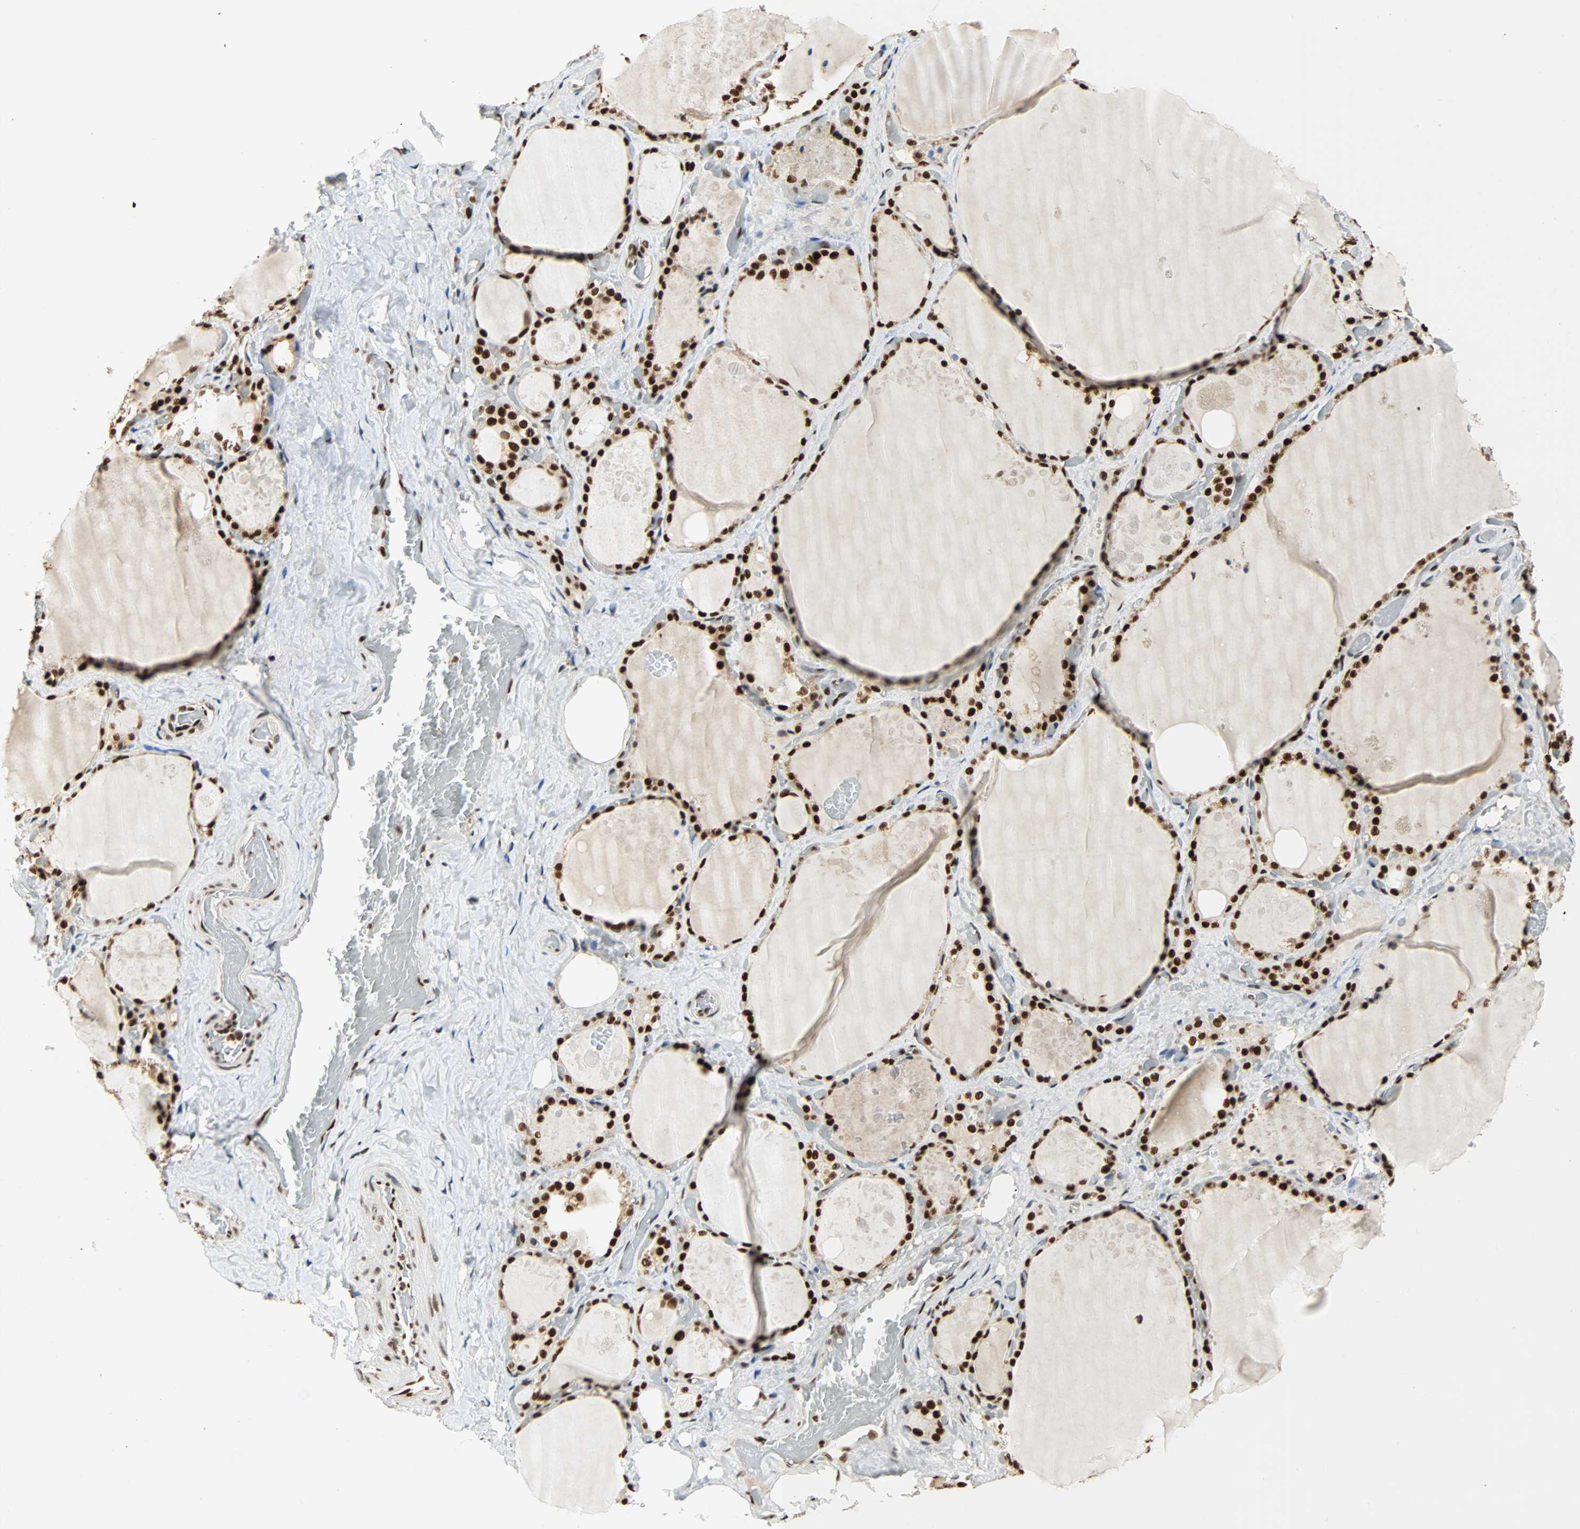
{"staining": {"intensity": "strong", "quantity": ">75%", "location": "nuclear"}, "tissue": "thyroid gland", "cell_type": "Glandular cells", "image_type": "normal", "snomed": [{"axis": "morphology", "description": "Normal tissue, NOS"}, {"axis": "topography", "description": "Thyroid gland"}], "caption": "An immunohistochemistry (IHC) histopathology image of unremarkable tissue is shown. Protein staining in brown highlights strong nuclear positivity in thyroid gland within glandular cells. (Stains: DAB in brown, nuclei in blue, Microscopy: brightfield microscopy at high magnification).", "gene": "CDK12", "patient": {"sex": "male", "age": 61}}